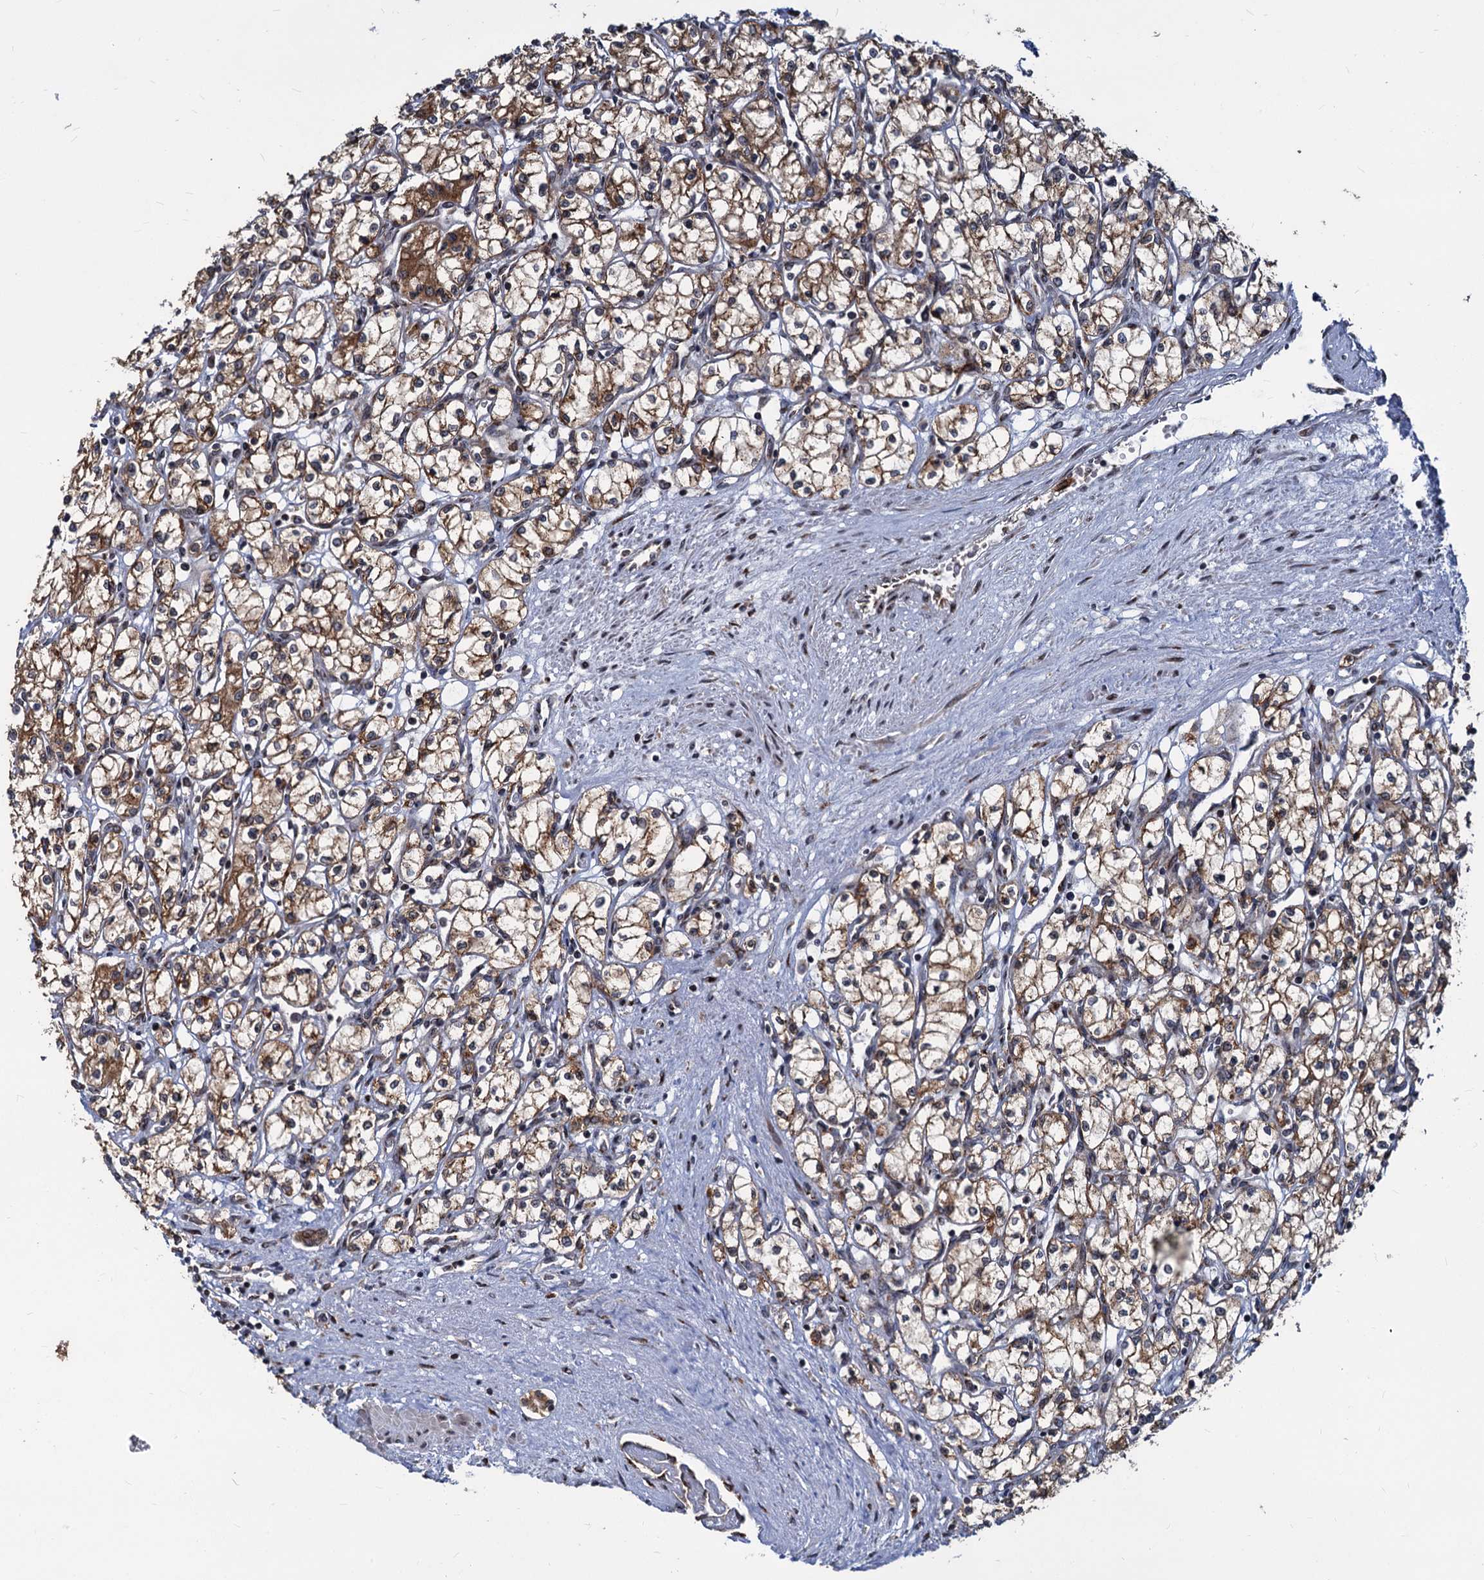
{"staining": {"intensity": "moderate", "quantity": ">75%", "location": "cytoplasmic/membranous"}, "tissue": "renal cancer", "cell_type": "Tumor cells", "image_type": "cancer", "snomed": [{"axis": "morphology", "description": "Adenocarcinoma, NOS"}, {"axis": "topography", "description": "Kidney"}], "caption": "Protein expression analysis of adenocarcinoma (renal) demonstrates moderate cytoplasmic/membranous expression in approximately >75% of tumor cells.", "gene": "SAAL1", "patient": {"sex": "male", "age": 59}}